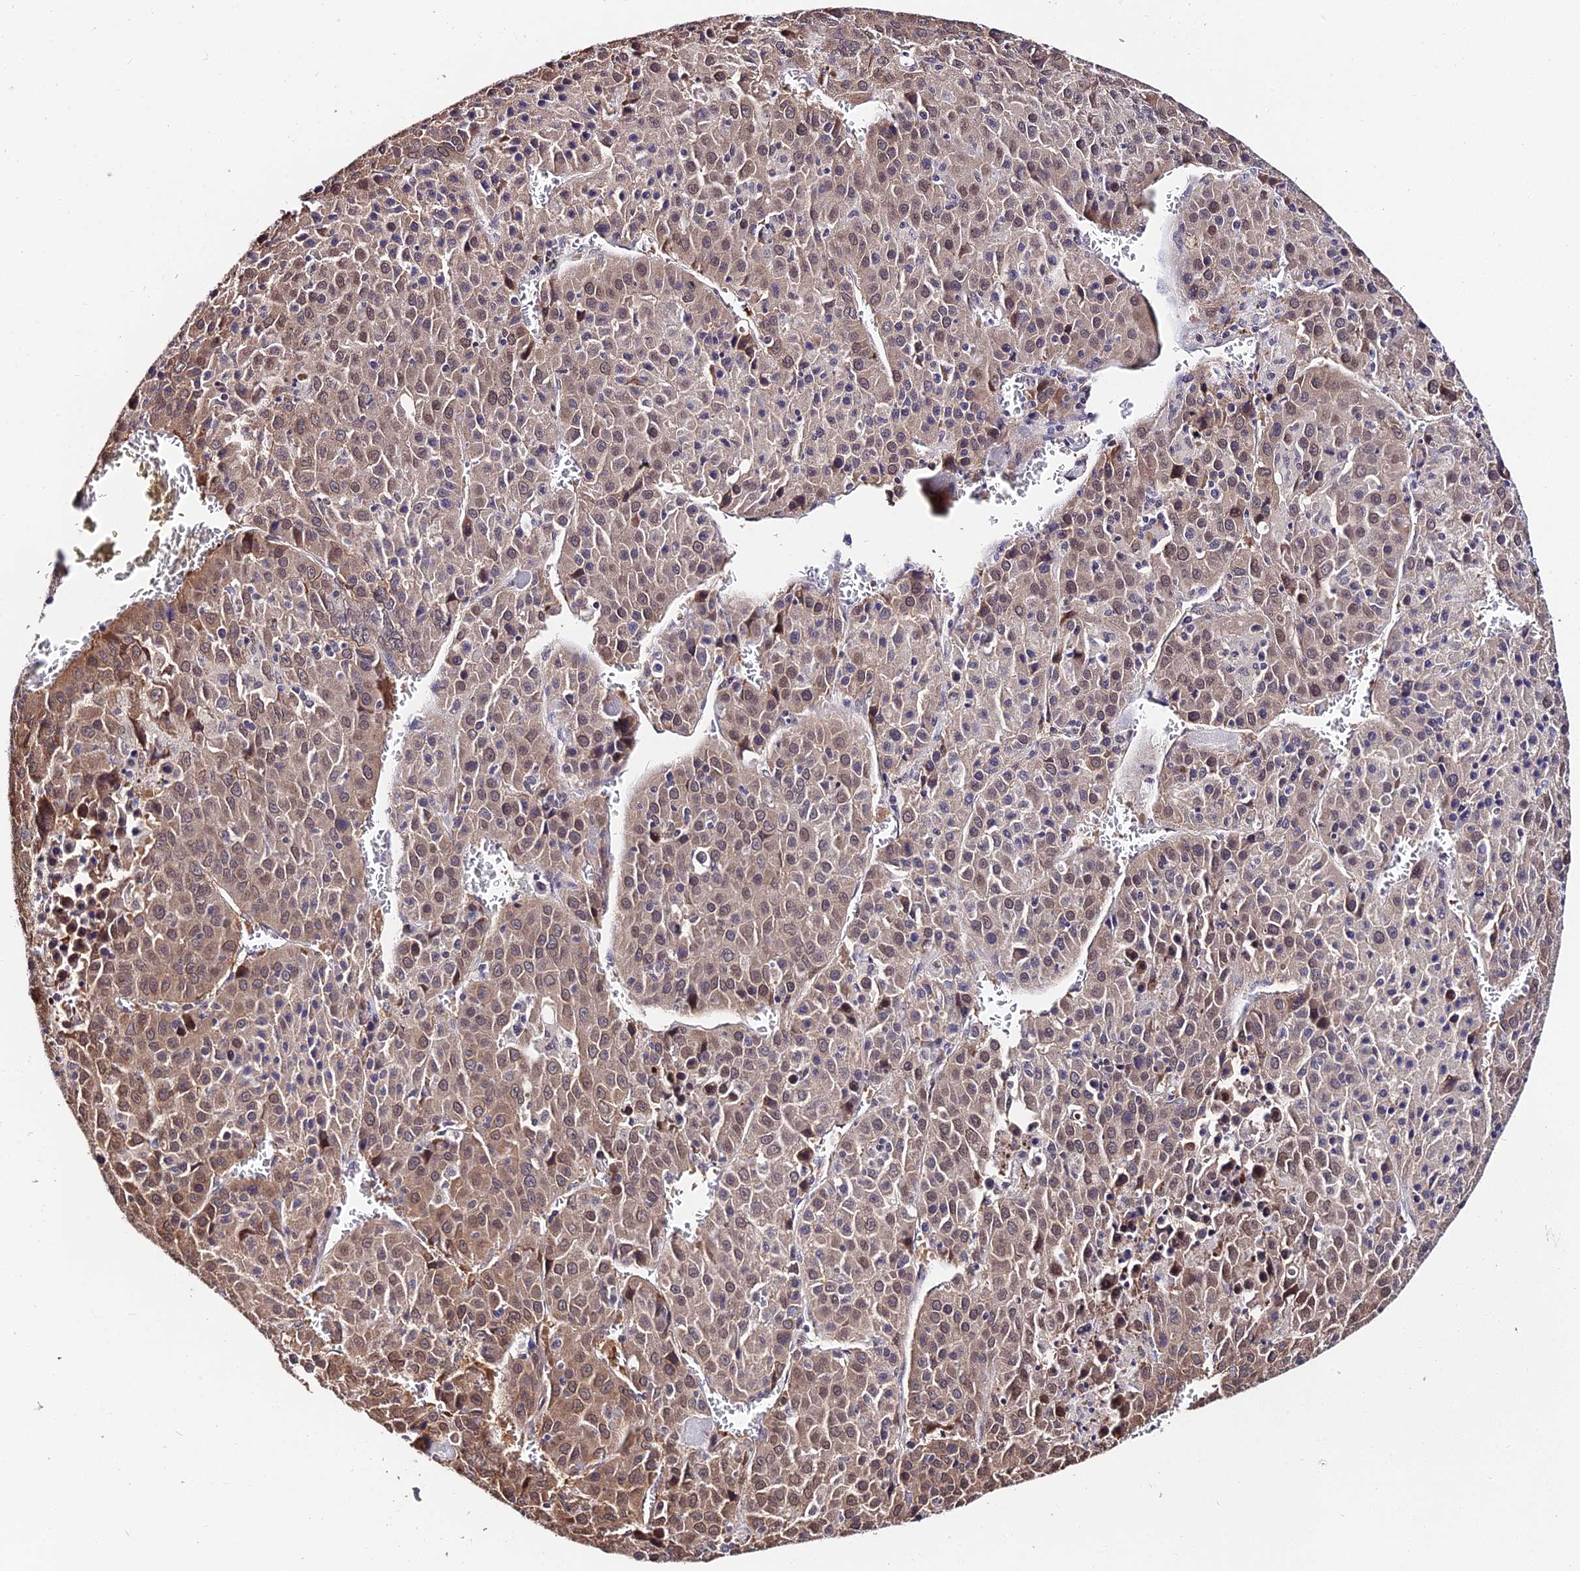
{"staining": {"intensity": "moderate", "quantity": ">75%", "location": "cytoplasmic/membranous,nuclear"}, "tissue": "liver cancer", "cell_type": "Tumor cells", "image_type": "cancer", "snomed": [{"axis": "morphology", "description": "Carcinoma, Hepatocellular, NOS"}, {"axis": "topography", "description": "Liver"}], "caption": "DAB (3,3'-diaminobenzidine) immunohistochemical staining of hepatocellular carcinoma (liver) shows moderate cytoplasmic/membranous and nuclear protein positivity in approximately >75% of tumor cells.", "gene": "INPP4A", "patient": {"sex": "female", "age": 53}}